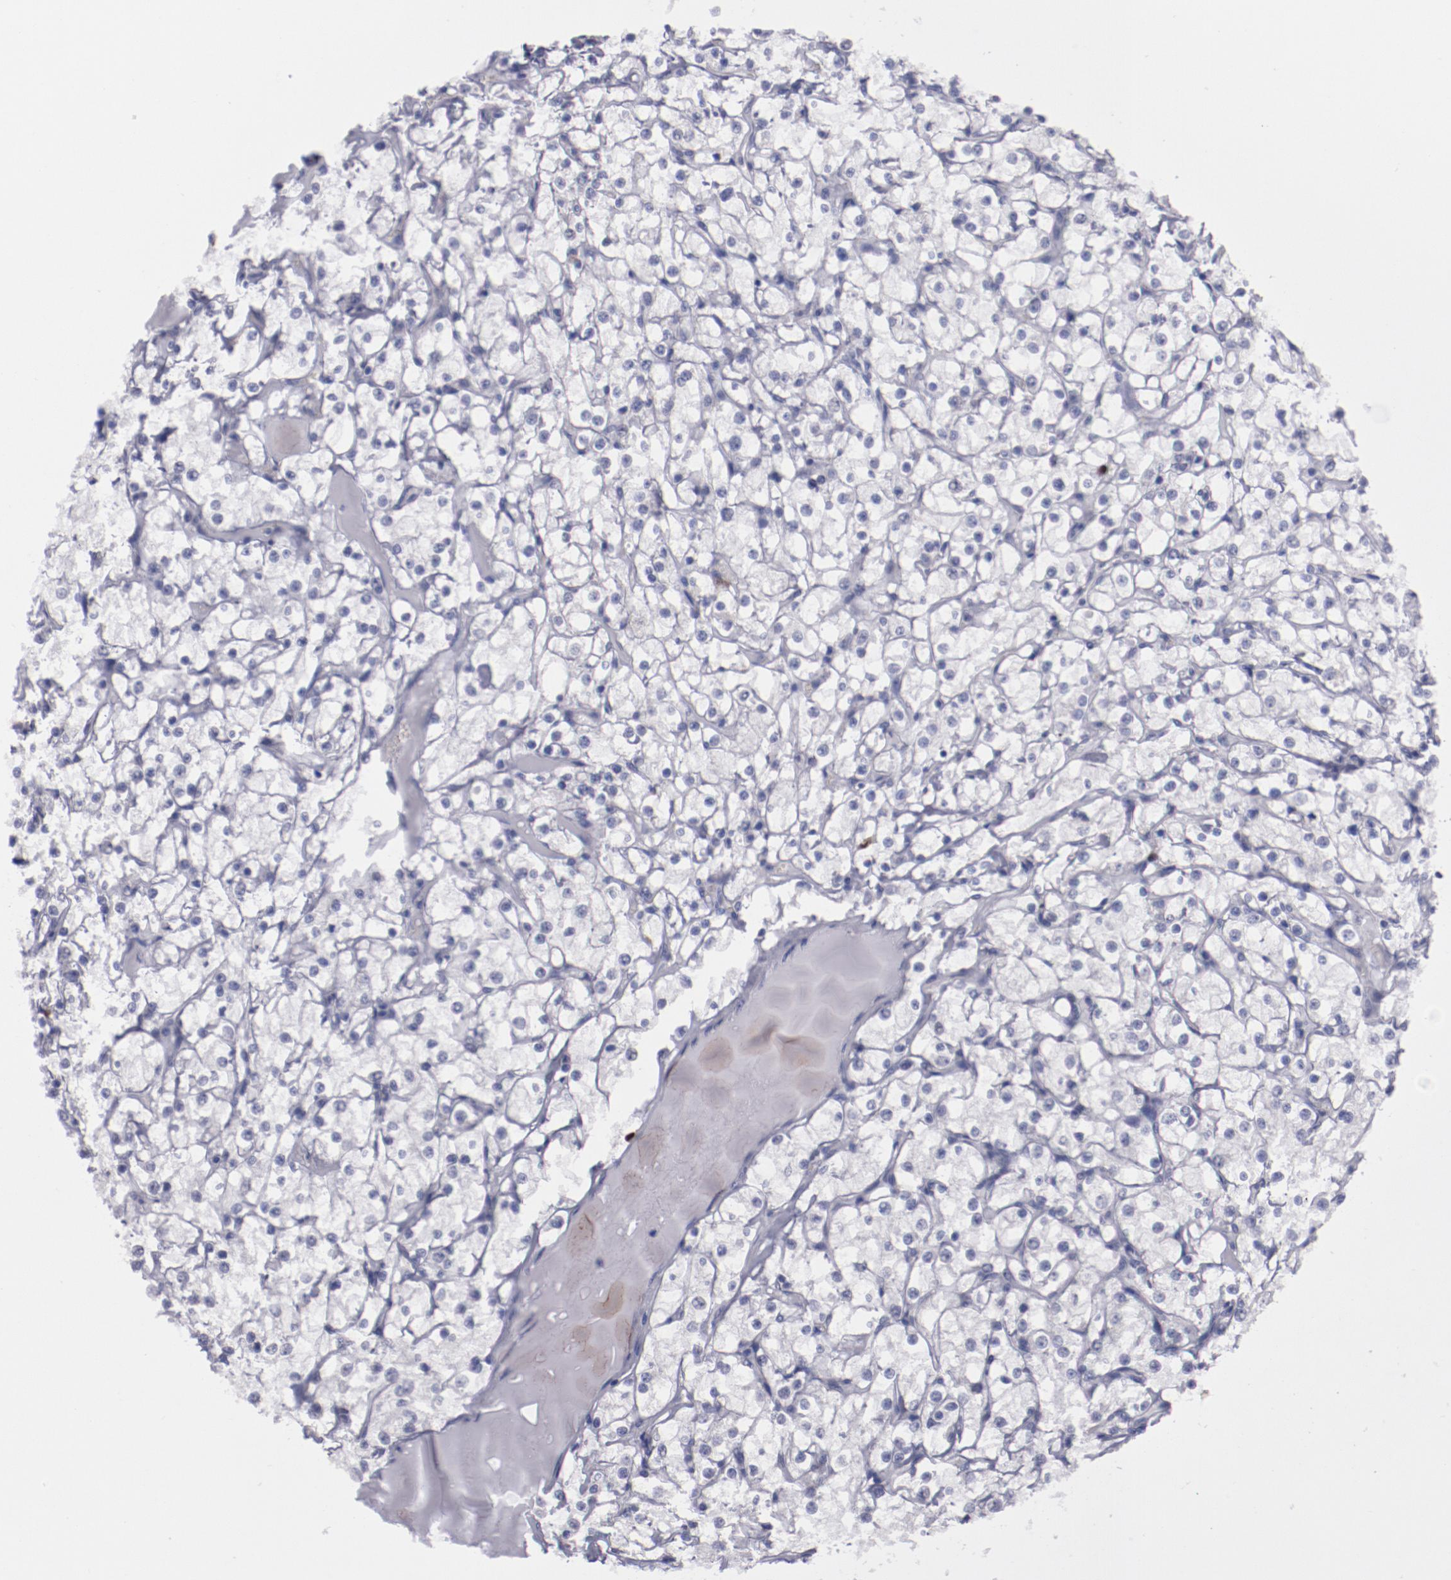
{"staining": {"intensity": "negative", "quantity": "none", "location": "none"}, "tissue": "renal cancer", "cell_type": "Tumor cells", "image_type": "cancer", "snomed": [{"axis": "morphology", "description": "Adenocarcinoma, NOS"}, {"axis": "topography", "description": "Kidney"}], "caption": "Adenocarcinoma (renal) was stained to show a protein in brown. There is no significant expression in tumor cells.", "gene": "IRF4", "patient": {"sex": "female", "age": 73}}